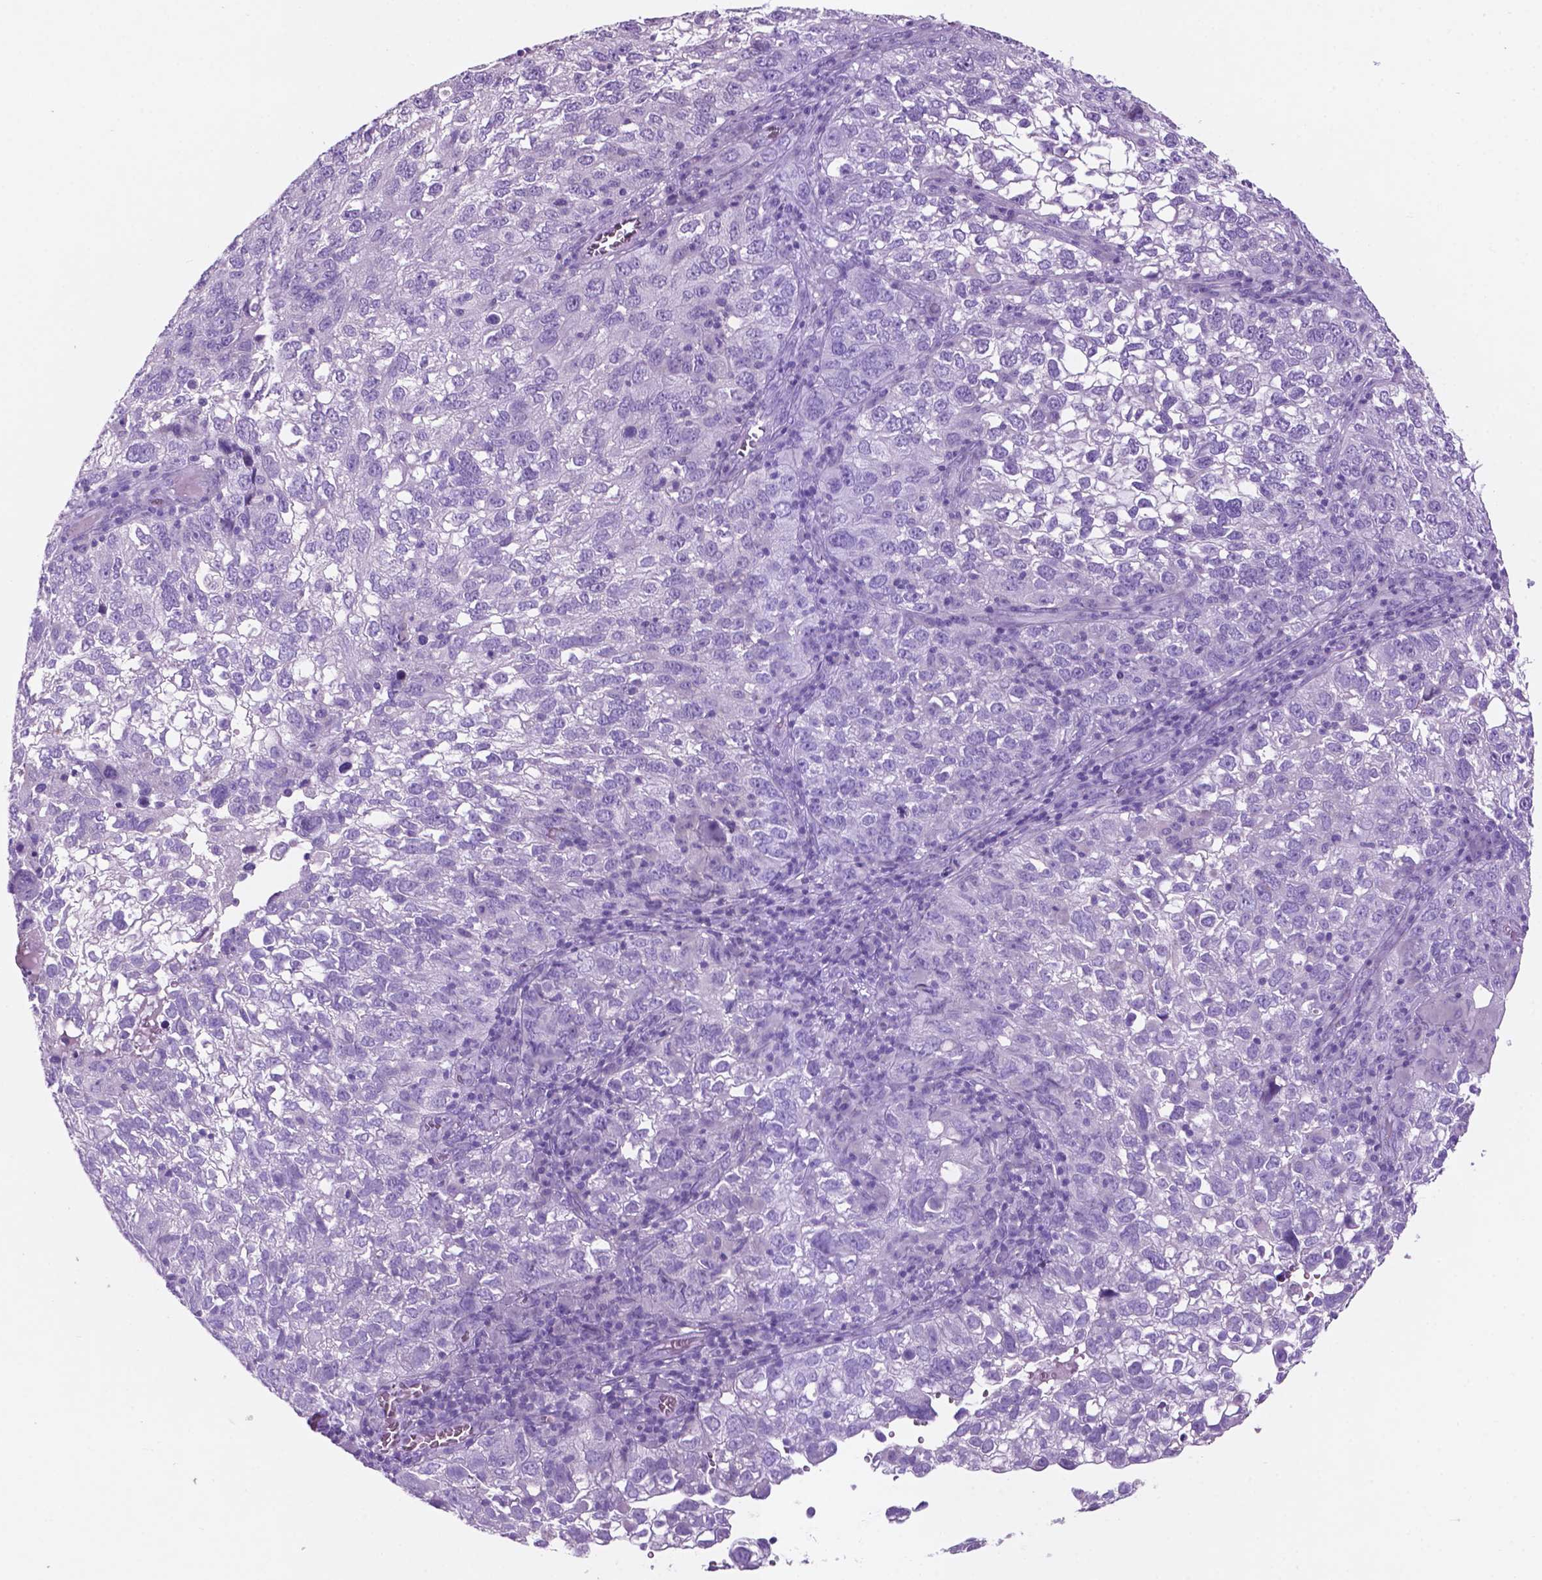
{"staining": {"intensity": "negative", "quantity": "none", "location": "none"}, "tissue": "cervical cancer", "cell_type": "Tumor cells", "image_type": "cancer", "snomed": [{"axis": "morphology", "description": "Squamous cell carcinoma, NOS"}, {"axis": "topography", "description": "Cervix"}], "caption": "Immunohistochemistry micrograph of neoplastic tissue: human cervical cancer (squamous cell carcinoma) stained with DAB (3,3'-diaminobenzidine) reveals no significant protein positivity in tumor cells.", "gene": "POU4F1", "patient": {"sex": "female", "age": 55}}